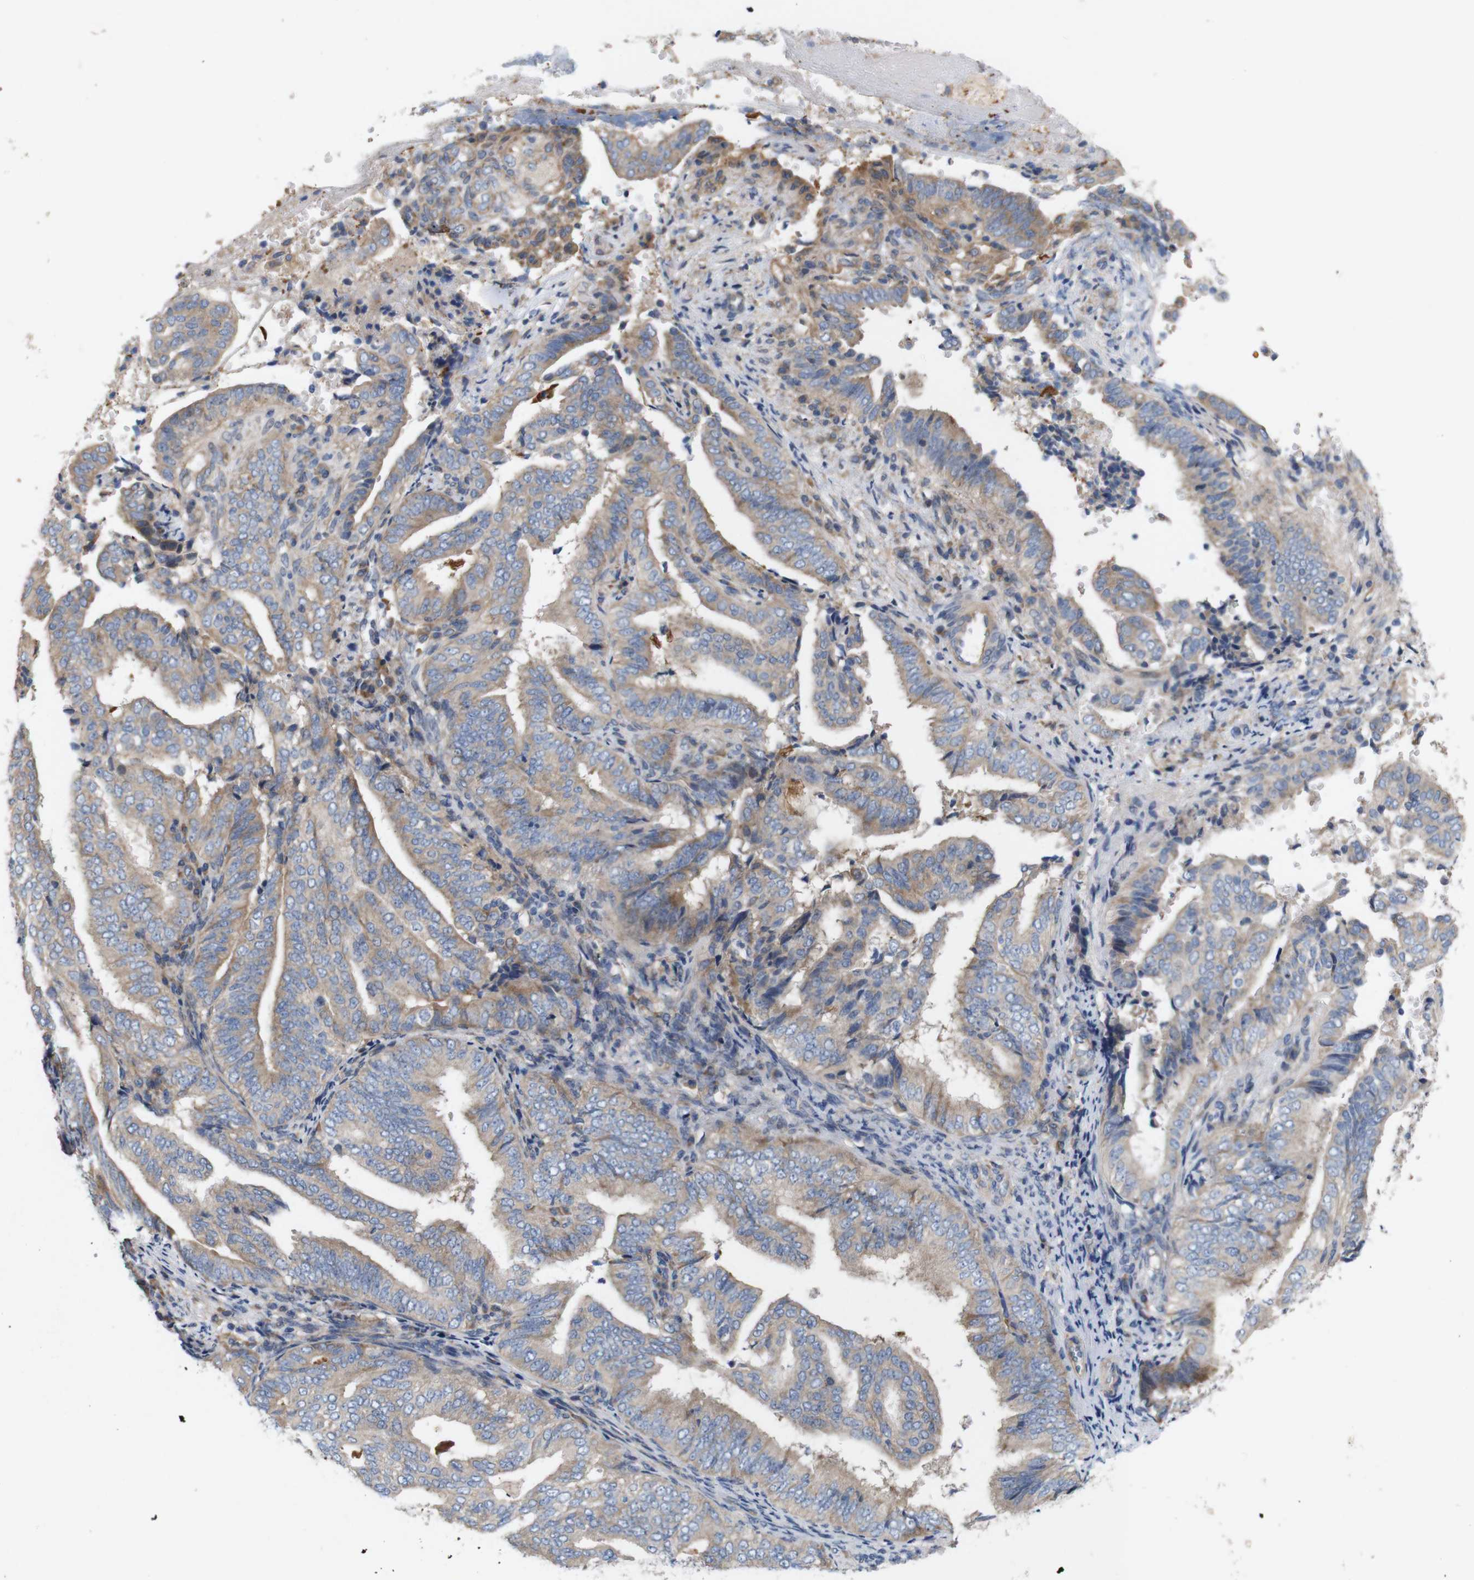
{"staining": {"intensity": "weak", "quantity": ">75%", "location": "cytoplasmic/membranous"}, "tissue": "endometrial cancer", "cell_type": "Tumor cells", "image_type": "cancer", "snomed": [{"axis": "morphology", "description": "Adenocarcinoma, NOS"}, {"axis": "topography", "description": "Endometrium"}], "caption": "Protein staining of adenocarcinoma (endometrial) tissue shows weak cytoplasmic/membranous positivity in about >75% of tumor cells. (Stains: DAB in brown, nuclei in blue, Microscopy: brightfield microscopy at high magnification).", "gene": "SIGLEC8", "patient": {"sex": "female", "age": 58}}